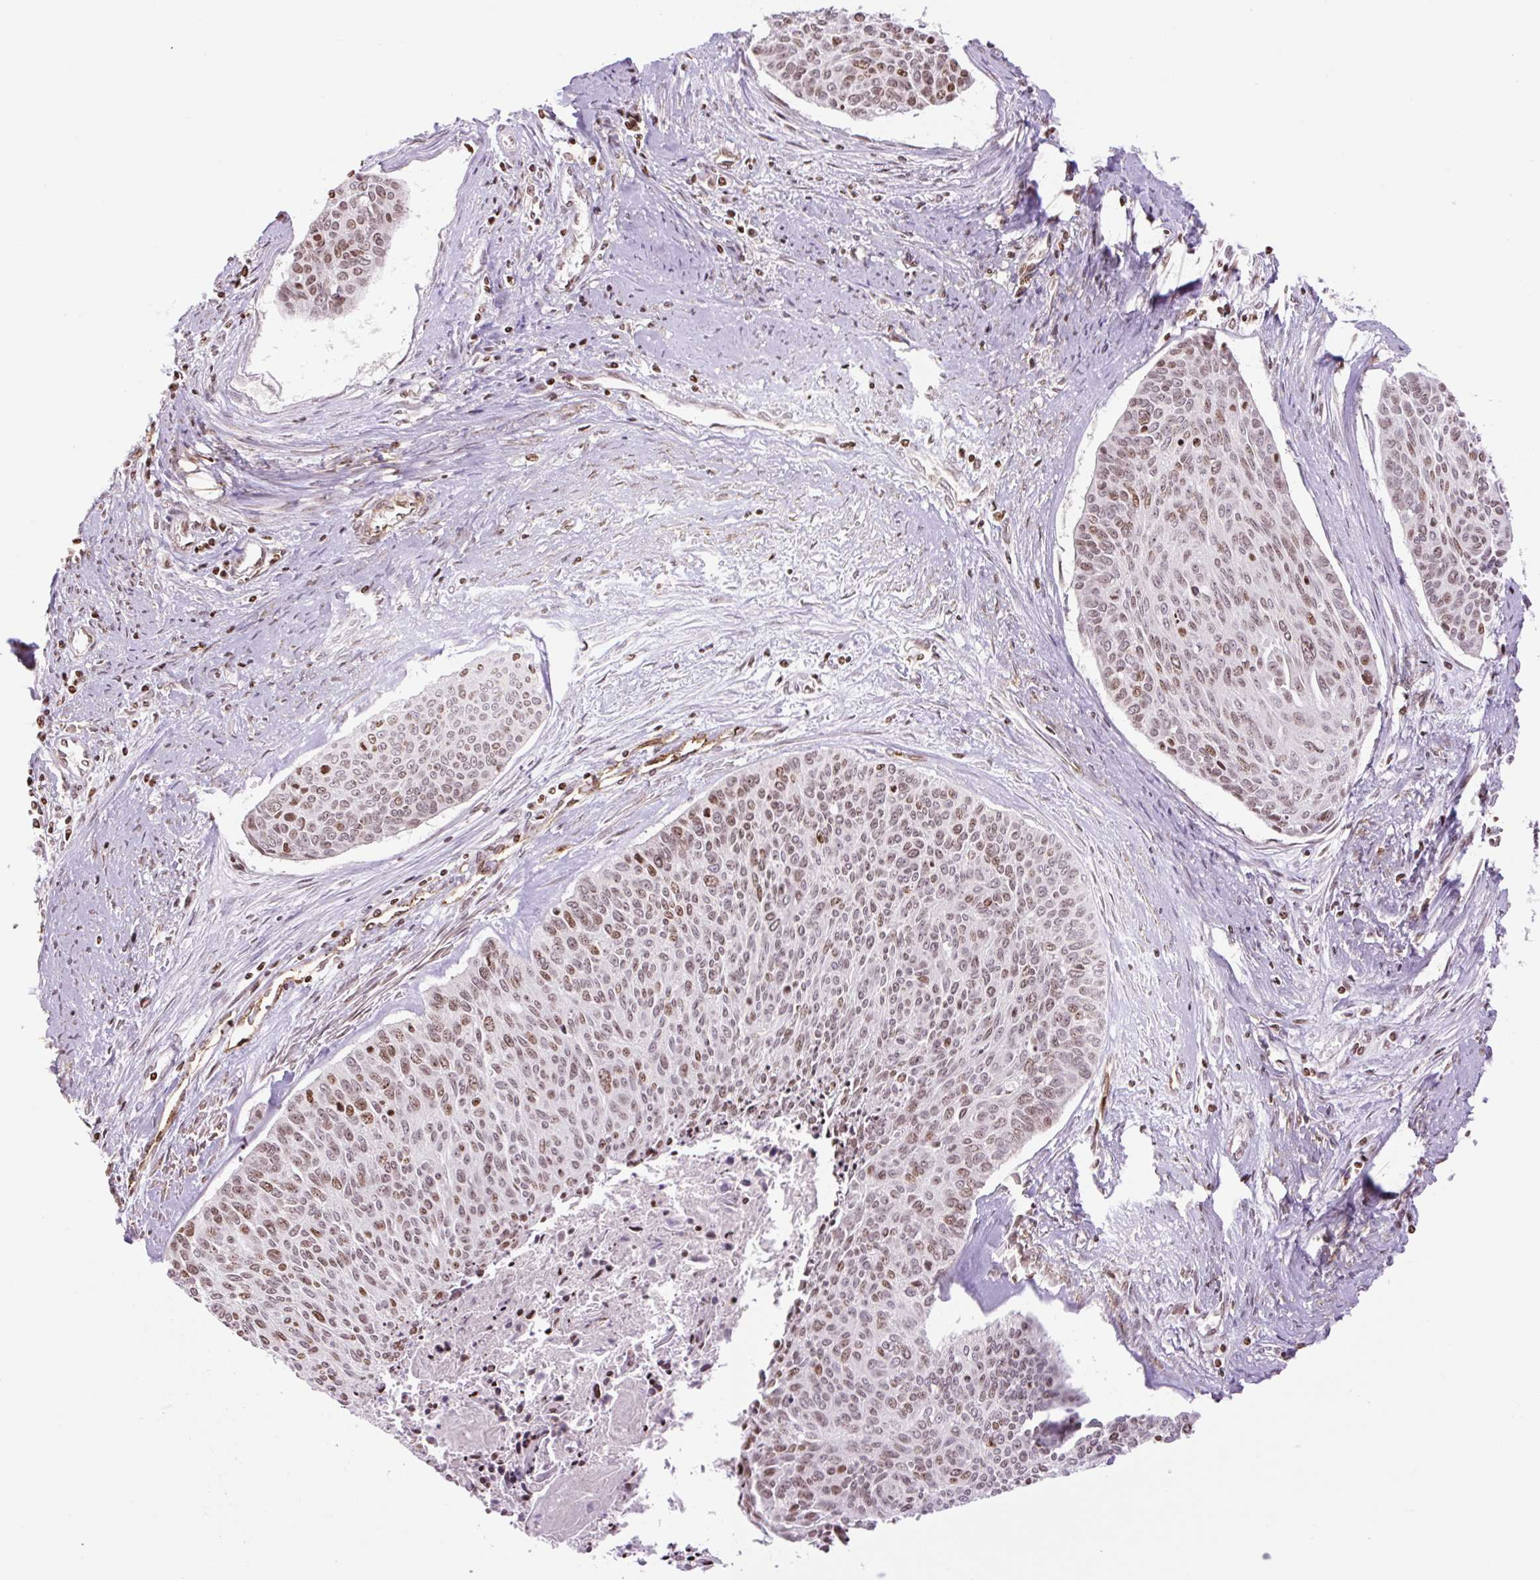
{"staining": {"intensity": "moderate", "quantity": ">75%", "location": "nuclear"}, "tissue": "cervical cancer", "cell_type": "Tumor cells", "image_type": "cancer", "snomed": [{"axis": "morphology", "description": "Squamous cell carcinoma, NOS"}, {"axis": "topography", "description": "Cervix"}], "caption": "Immunohistochemical staining of human cervical squamous cell carcinoma reveals medium levels of moderate nuclear positivity in about >75% of tumor cells.", "gene": "ZNF417", "patient": {"sex": "female", "age": 55}}